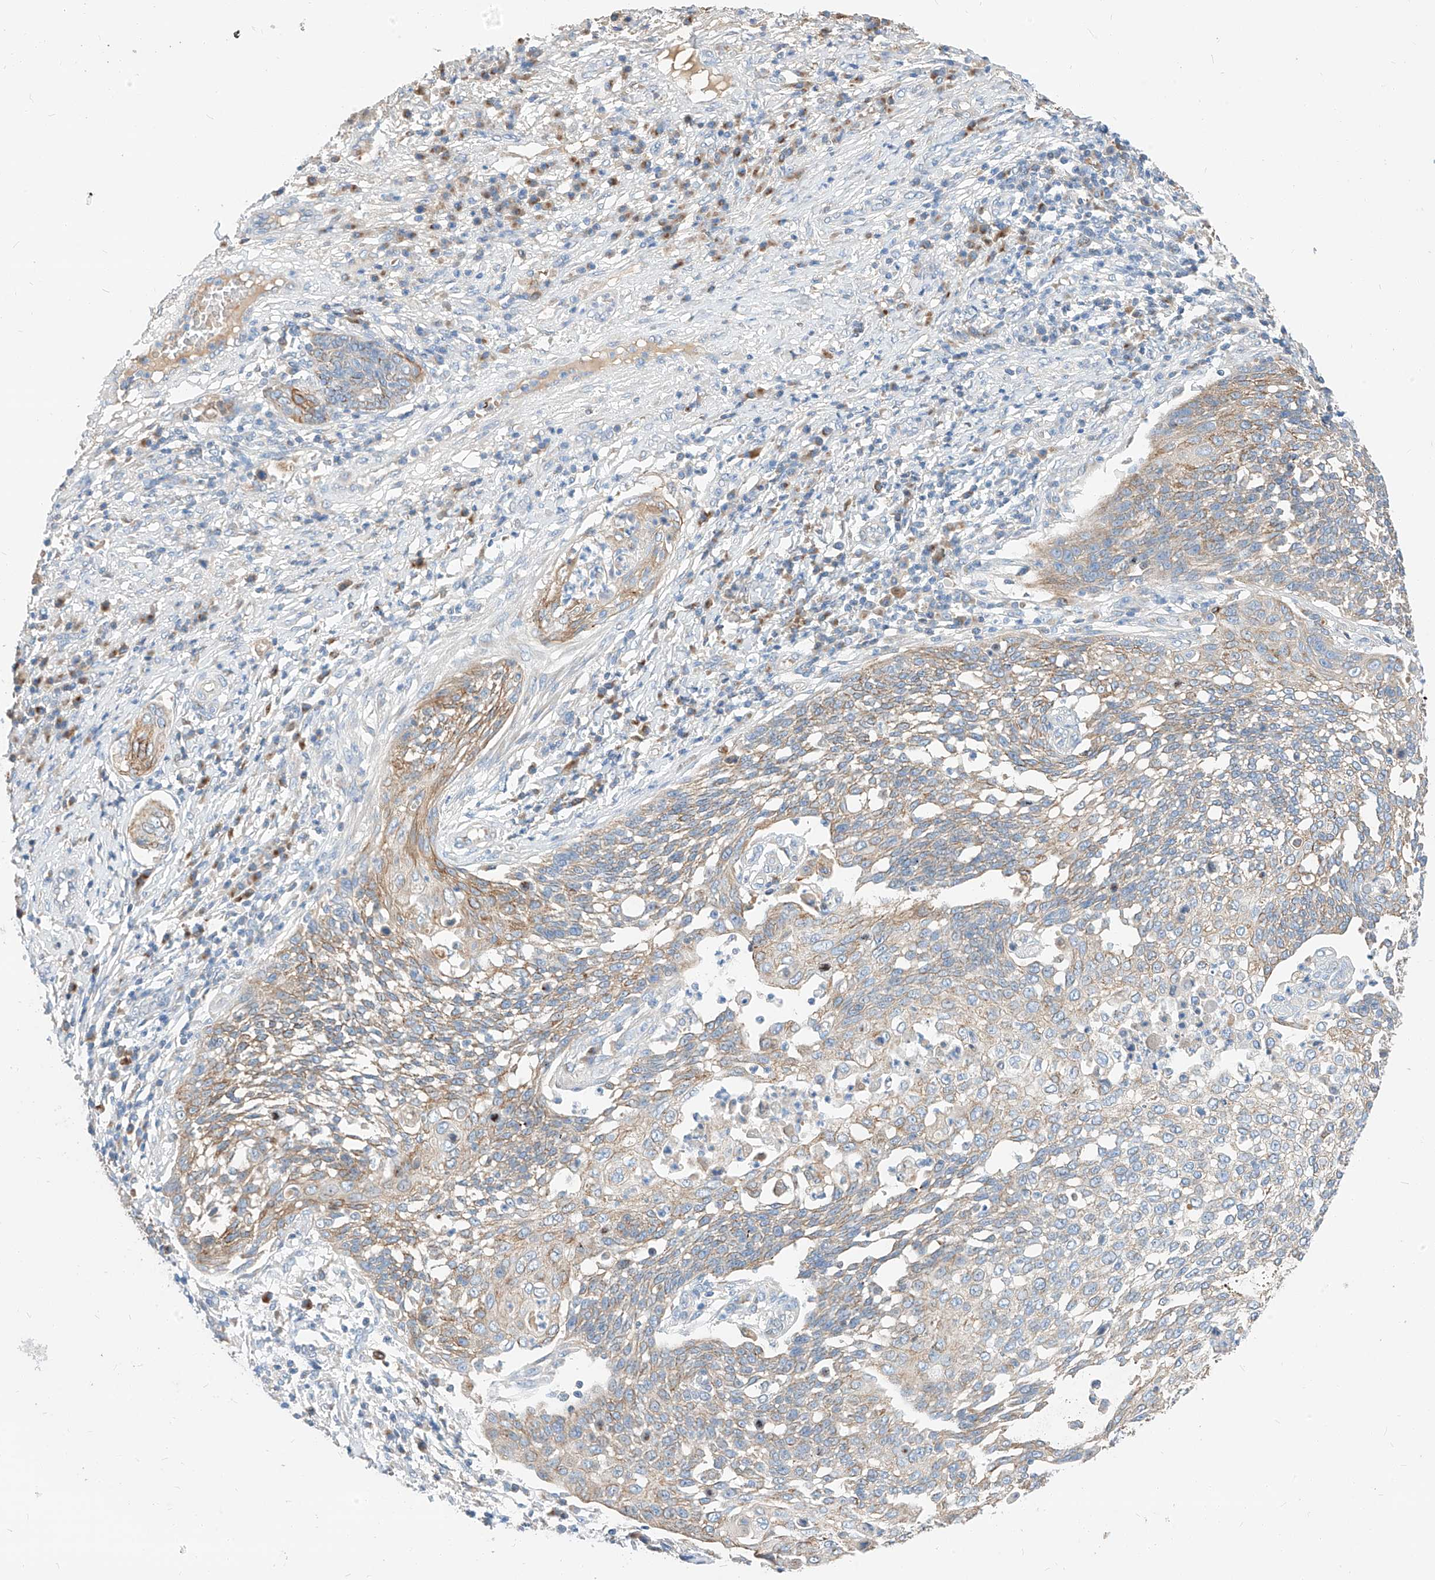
{"staining": {"intensity": "weak", "quantity": "25%-75%", "location": "cytoplasmic/membranous"}, "tissue": "cervical cancer", "cell_type": "Tumor cells", "image_type": "cancer", "snomed": [{"axis": "morphology", "description": "Squamous cell carcinoma, NOS"}, {"axis": "topography", "description": "Cervix"}], "caption": "Protein expression analysis of human squamous cell carcinoma (cervical) reveals weak cytoplasmic/membranous expression in approximately 25%-75% of tumor cells. Ihc stains the protein in brown and the nuclei are stained blue.", "gene": "MAP7", "patient": {"sex": "female", "age": 34}}